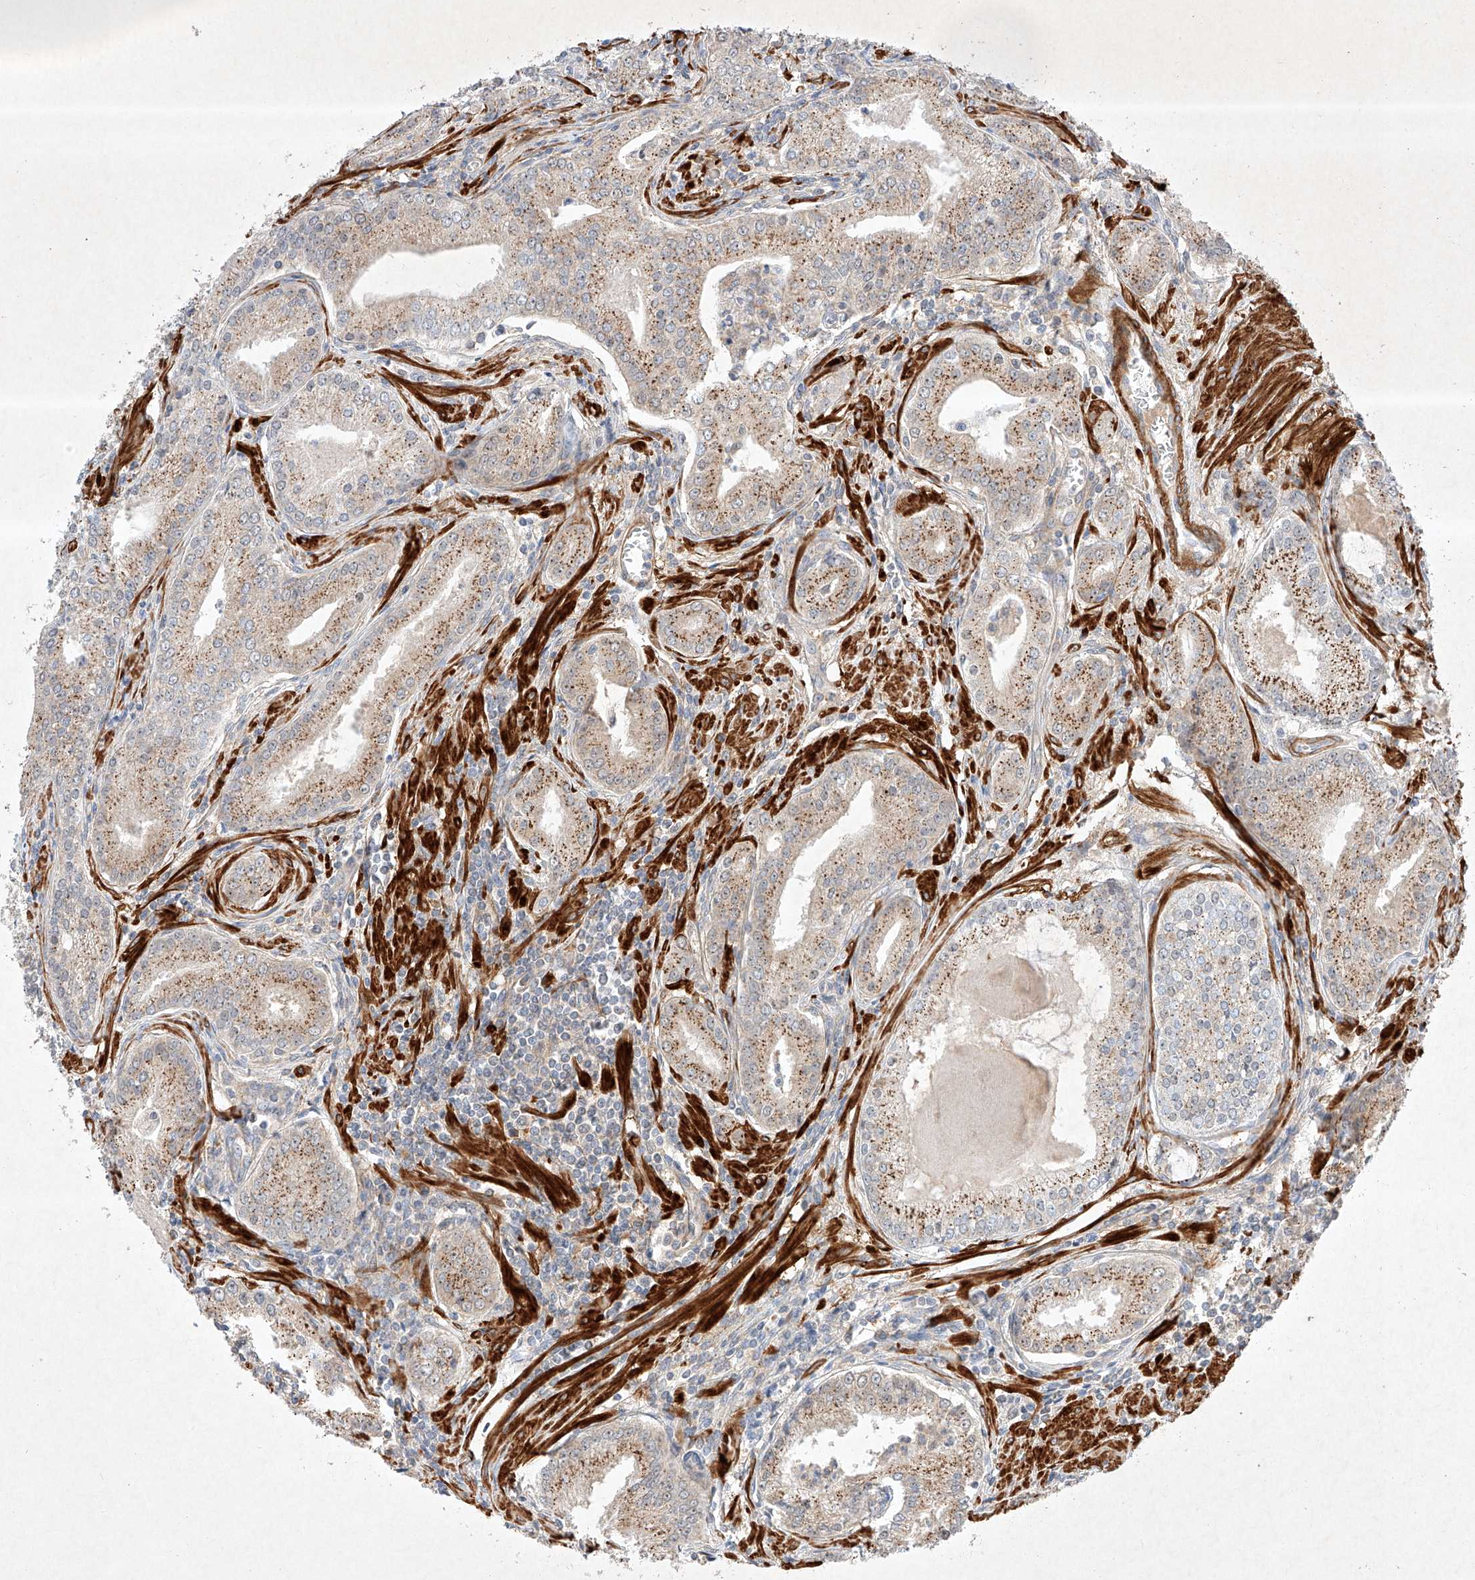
{"staining": {"intensity": "moderate", "quantity": "25%-75%", "location": "cytoplasmic/membranous"}, "tissue": "prostate cancer", "cell_type": "Tumor cells", "image_type": "cancer", "snomed": [{"axis": "morphology", "description": "Adenocarcinoma, Low grade"}, {"axis": "topography", "description": "Prostate"}], "caption": "Immunohistochemical staining of prostate cancer (low-grade adenocarcinoma) exhibits medium levels of moderate cytoplasmic/membranous expression in about 25%-75% of tumor cells.", "gene": "ARHGAP33", "patient": {"sex": "male", "age": 54}}